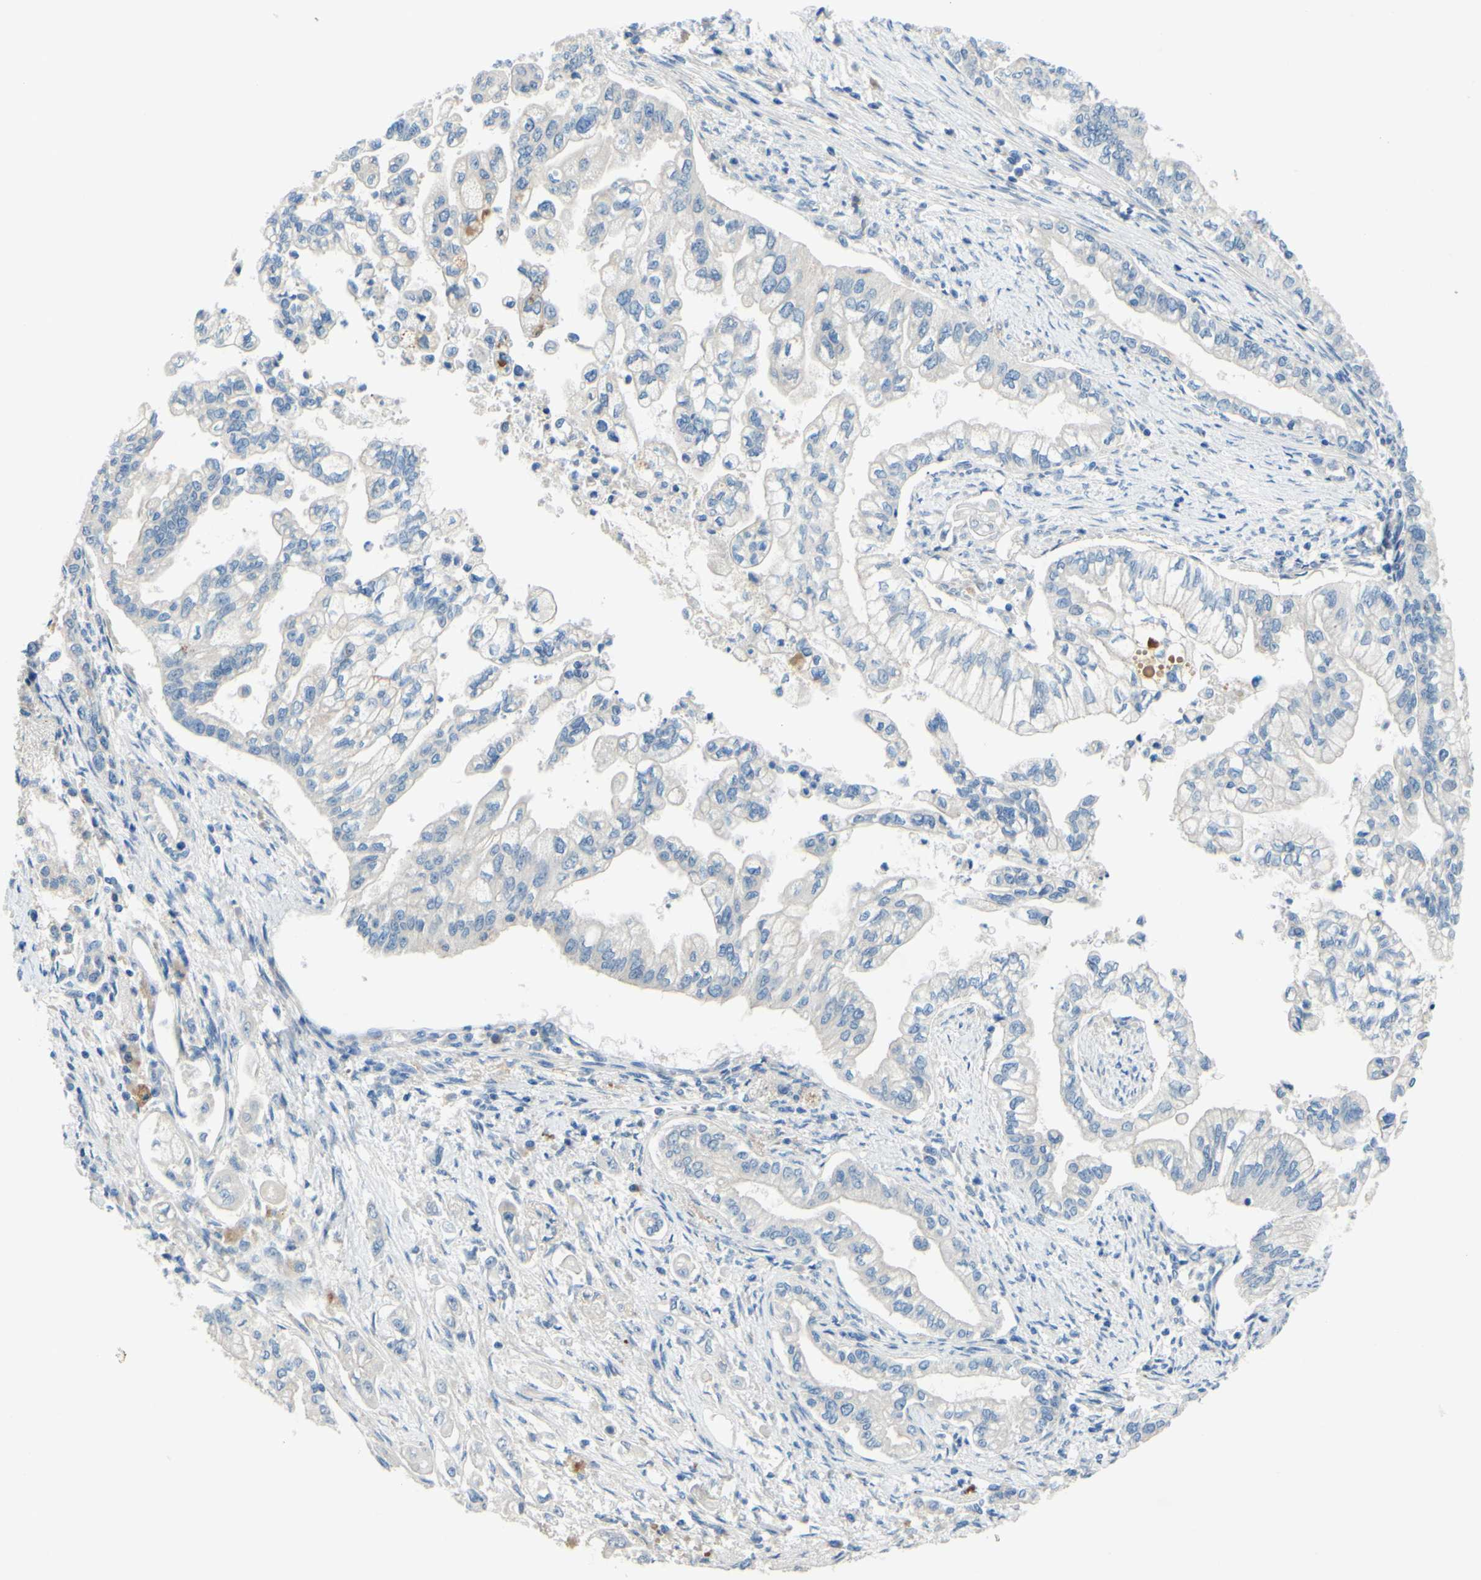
{"staining": {"intensity": "negative", "quantity": "none", "location": "none"}, "tissue": "pancreatic cancer", "cell_type": "Tumor cells", "image_type": "cancer", "snomed": [{"axis": "morphology", "description": "Normal tissue, NOS"}, {"axis": "topography", "description": "Pancreas"}], "caption": "Tumor cells show no significant protein positivity in pancreatic cancer.", "gene": "ARHGAP1", "patient": {"sex": "male", "age": 42}}